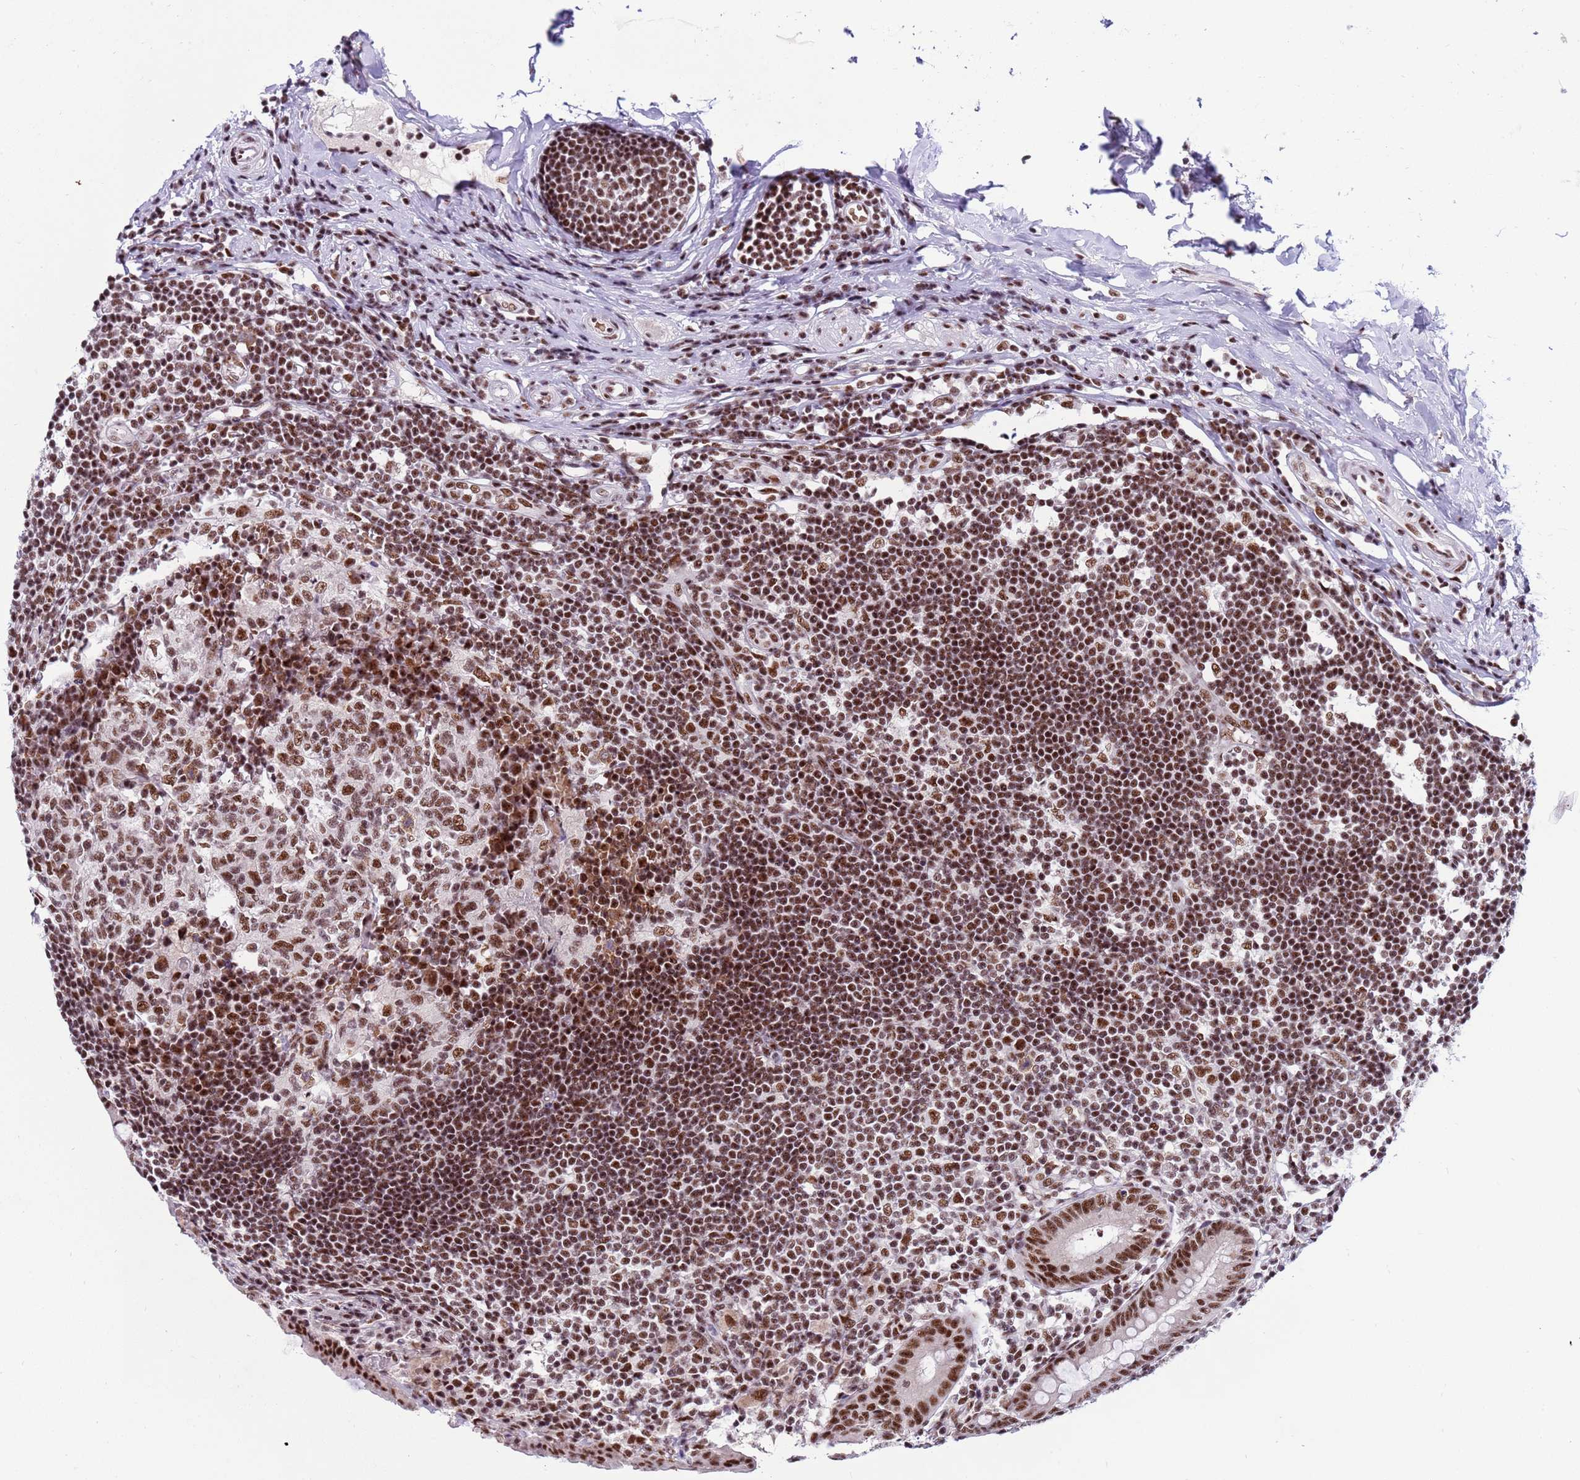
{"staining": {"intensity": "strong", "quantity": ">75%", "location": "nuclear"}, "tissue": "appendix", "cell_type": "Glandular cells", "image_type": "normal", "snomed": [{"axis": "morphology", "description": "Normal tissue, NOS"}, {"axis": "topography", "description": "Appendix"}], "caption": "Immunohistochemistry (IHC) histopathology image of normal appendix: appendix stained using immunohistochemistry (IHC) reveals high levels of strong protein expression localized specifically in the nuclear of glandular cells, appearing as a nuclear brown color.", "gene": "THOC2", "patient": {"sex": "female", "age": 54}}